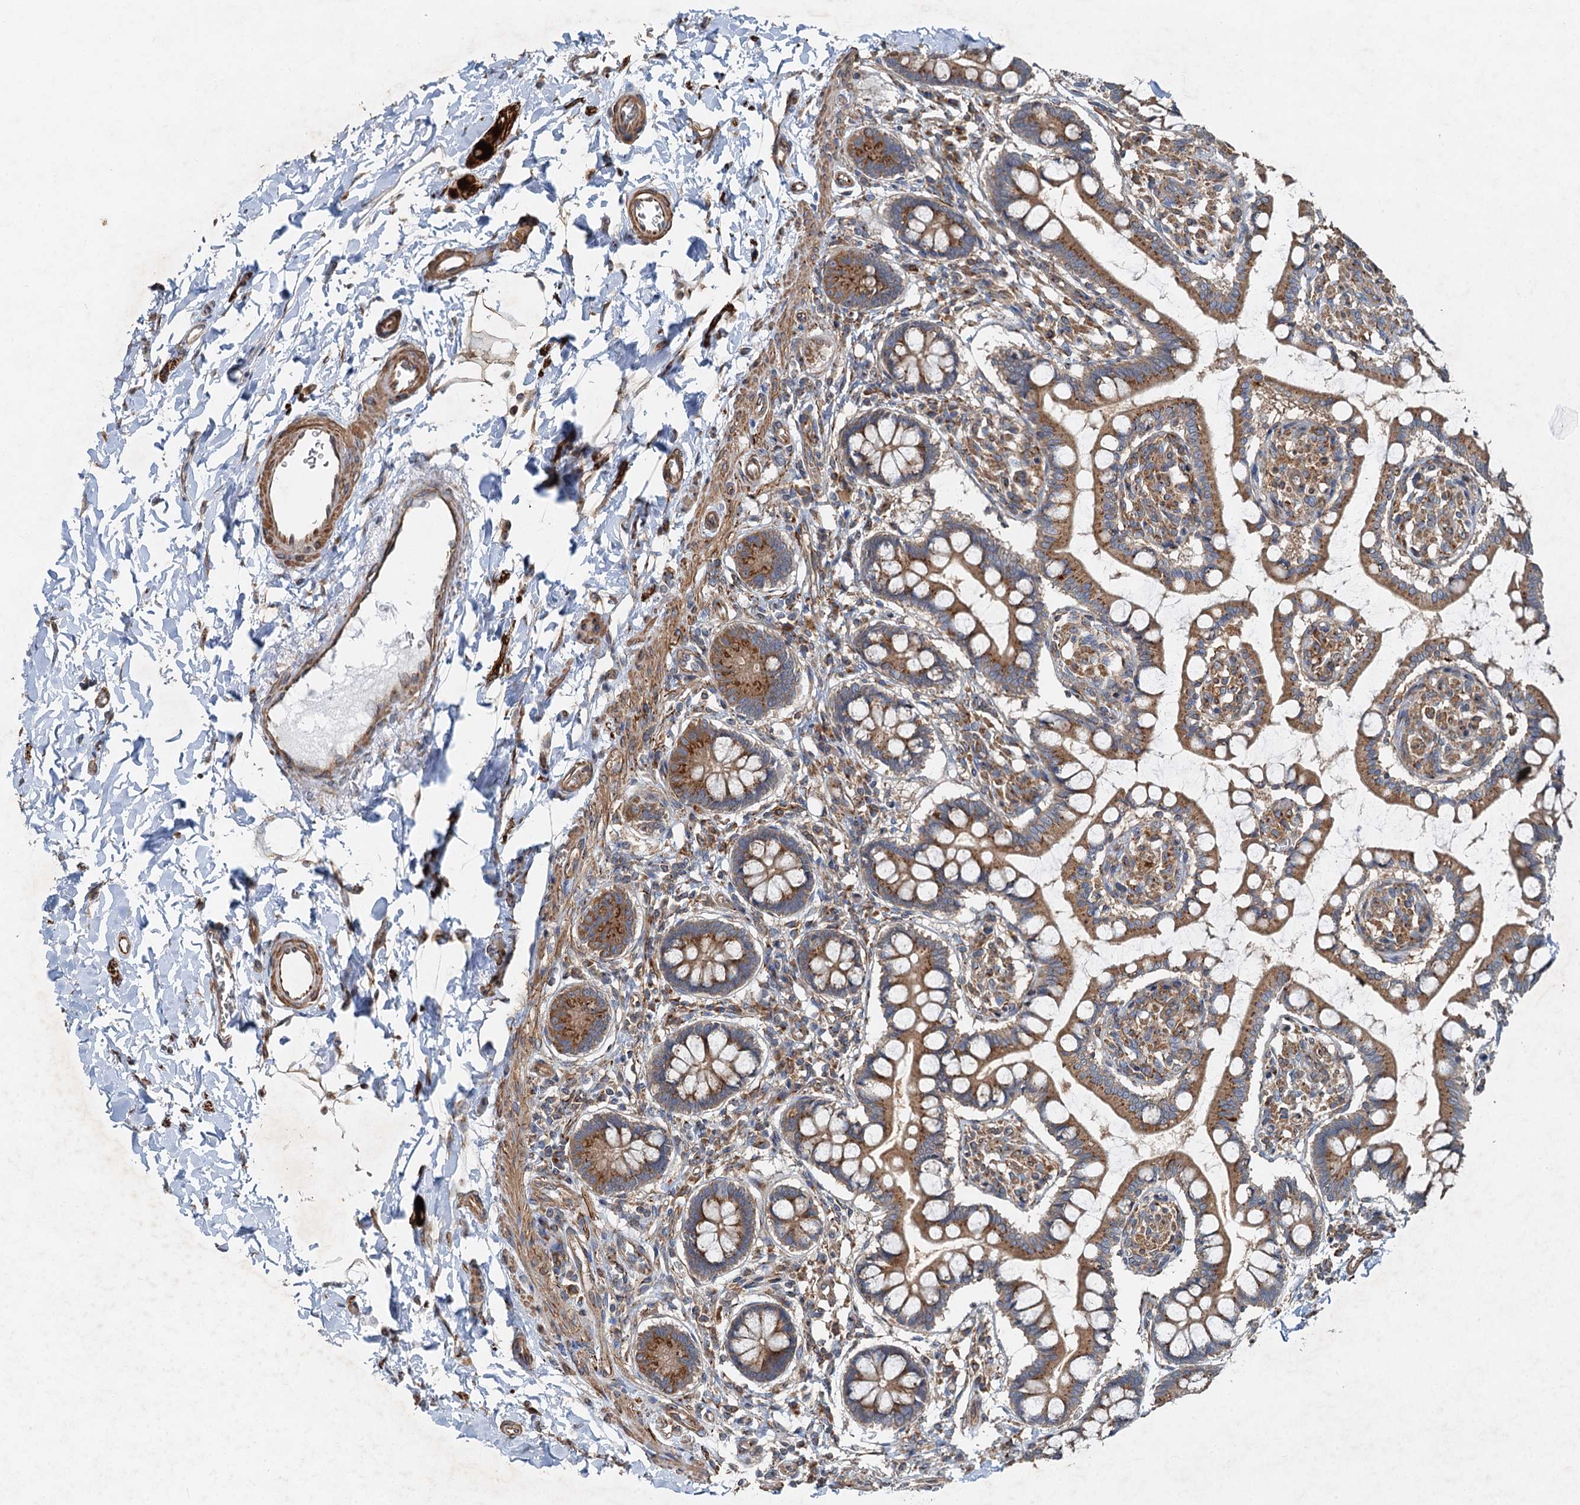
{"staining": {"intensity": "moderate", "quantity": ">75%", "location": "cytoplasmic/membranous"}, "tissue": "small intestine", "cell_type": "Glandular cells", "image_type": "normal", "snomed": [{"axis": "morphology", "description": "Normal tissue, NOS"}, {"axis": "topography", "description": "Small intestine"}], "caption": "DAB (3,3'-diaminobenzidine) immunohistochemical staining of unremarkable small intestine demonstrates moderate cytoplasmic/membranous protein expression in about >75% of glandular cells. Using DAB (brown) and hematoxylin (blue) stains, captured at high magnification using brightfield microscopy.", "gene": "ANKRD26", "patient": {"sex": "male", "age": 52}}